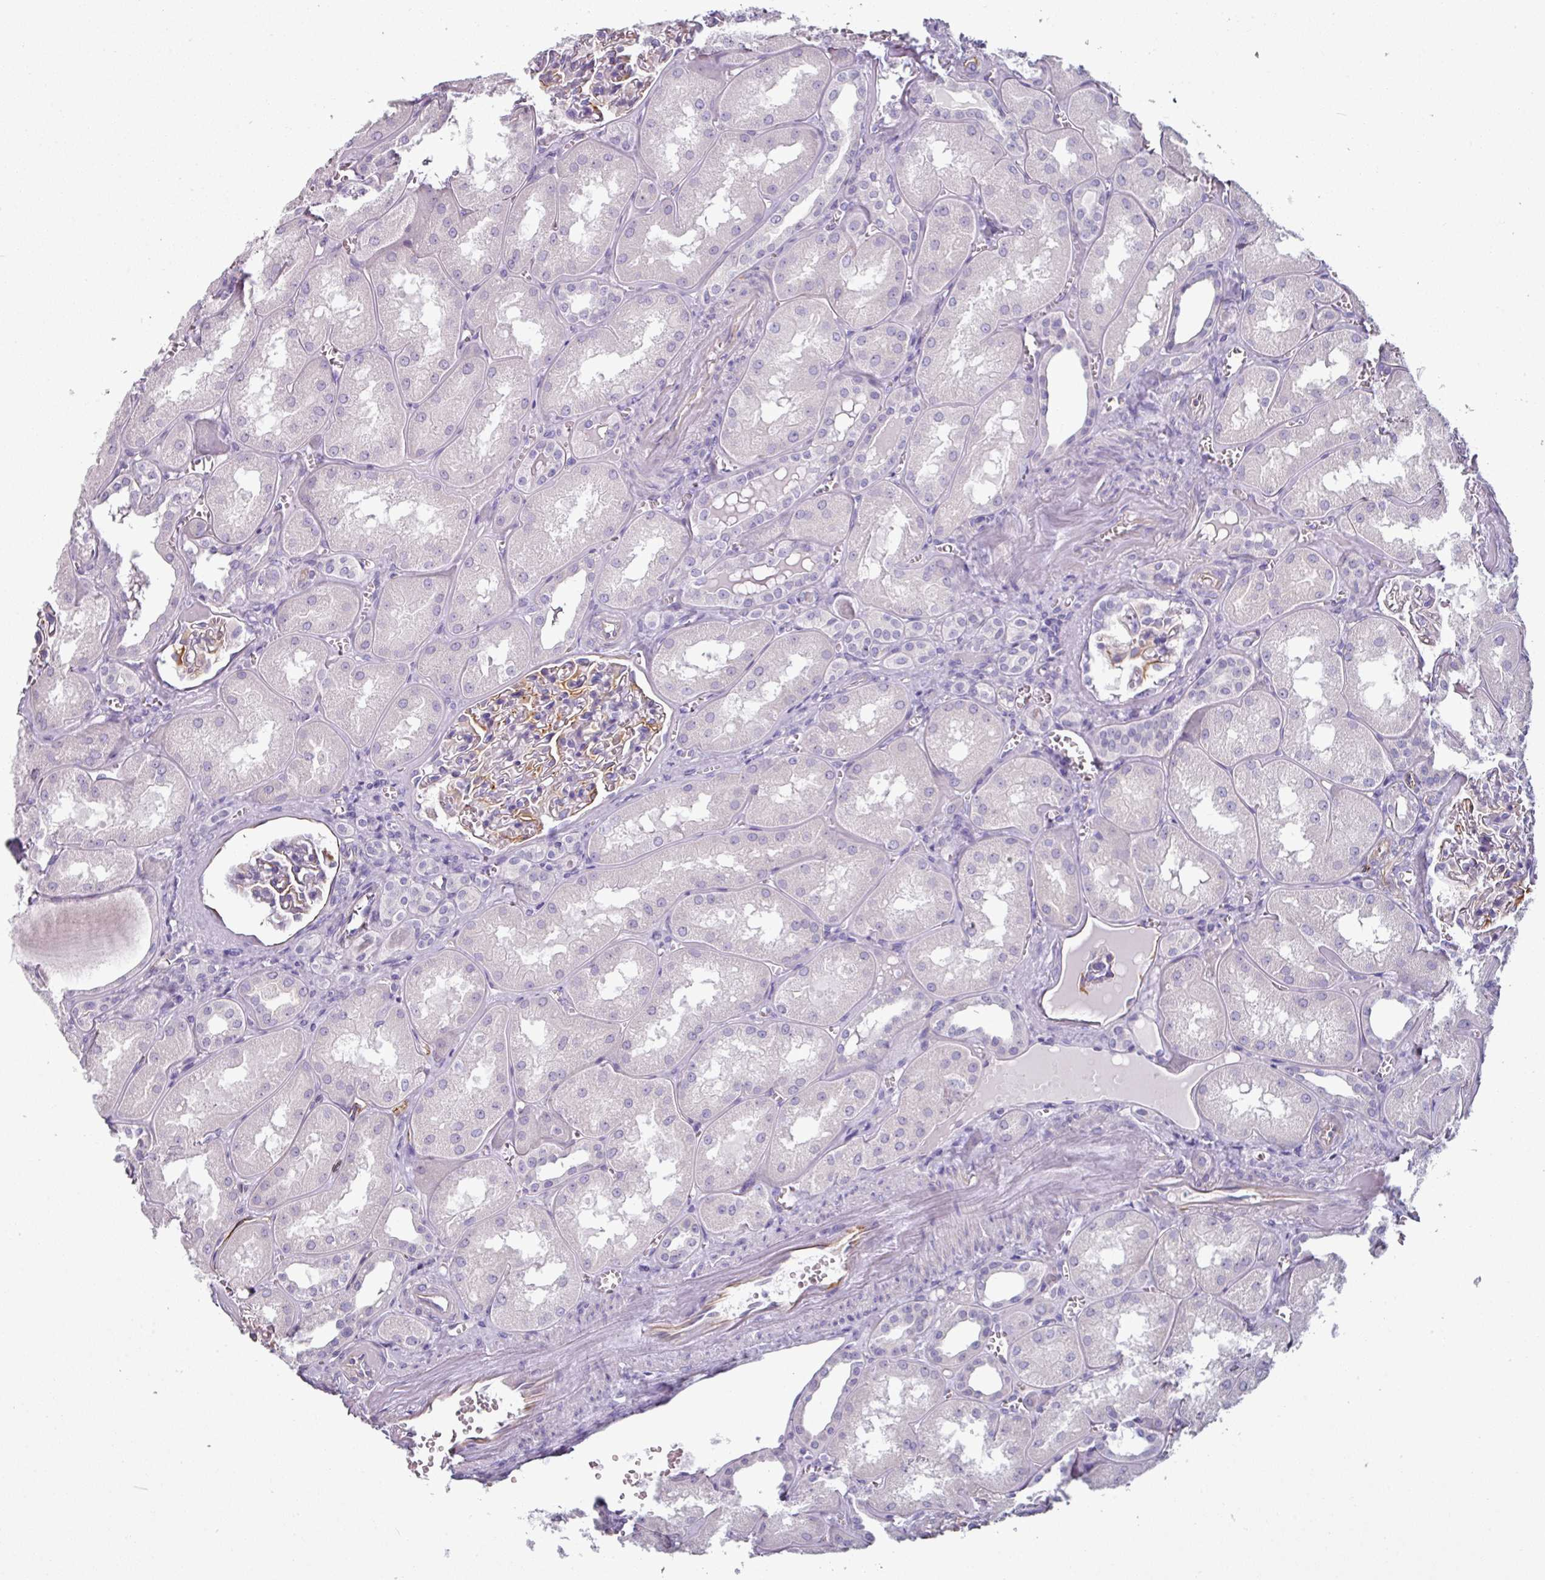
{"staining": {"intensity": "strong", "quantity": "<25%", "location": "cytoplasmic/membranous"}, "tissue": "kidney", "cell_type": "Cells in glomeruli", "image_type": "normal", "snomed": [{"axis": "morphology", "description": "Normal tissue, NOS"}, {"axis": "topography", "description": "Kidney"}], "caption": "Immunohistochemistry (IHC) image of benign kidney: kidney stained using immunohistochemistry (IHC) shows medium levels of strong protein expression localized specifically in the cytoplasmic/membranous of cells in glomeruli, appearing as a cytoplasmic/membranous brown color.", "gene": "SLC17A7", "patient": {"sex": "male", "age": 61}}